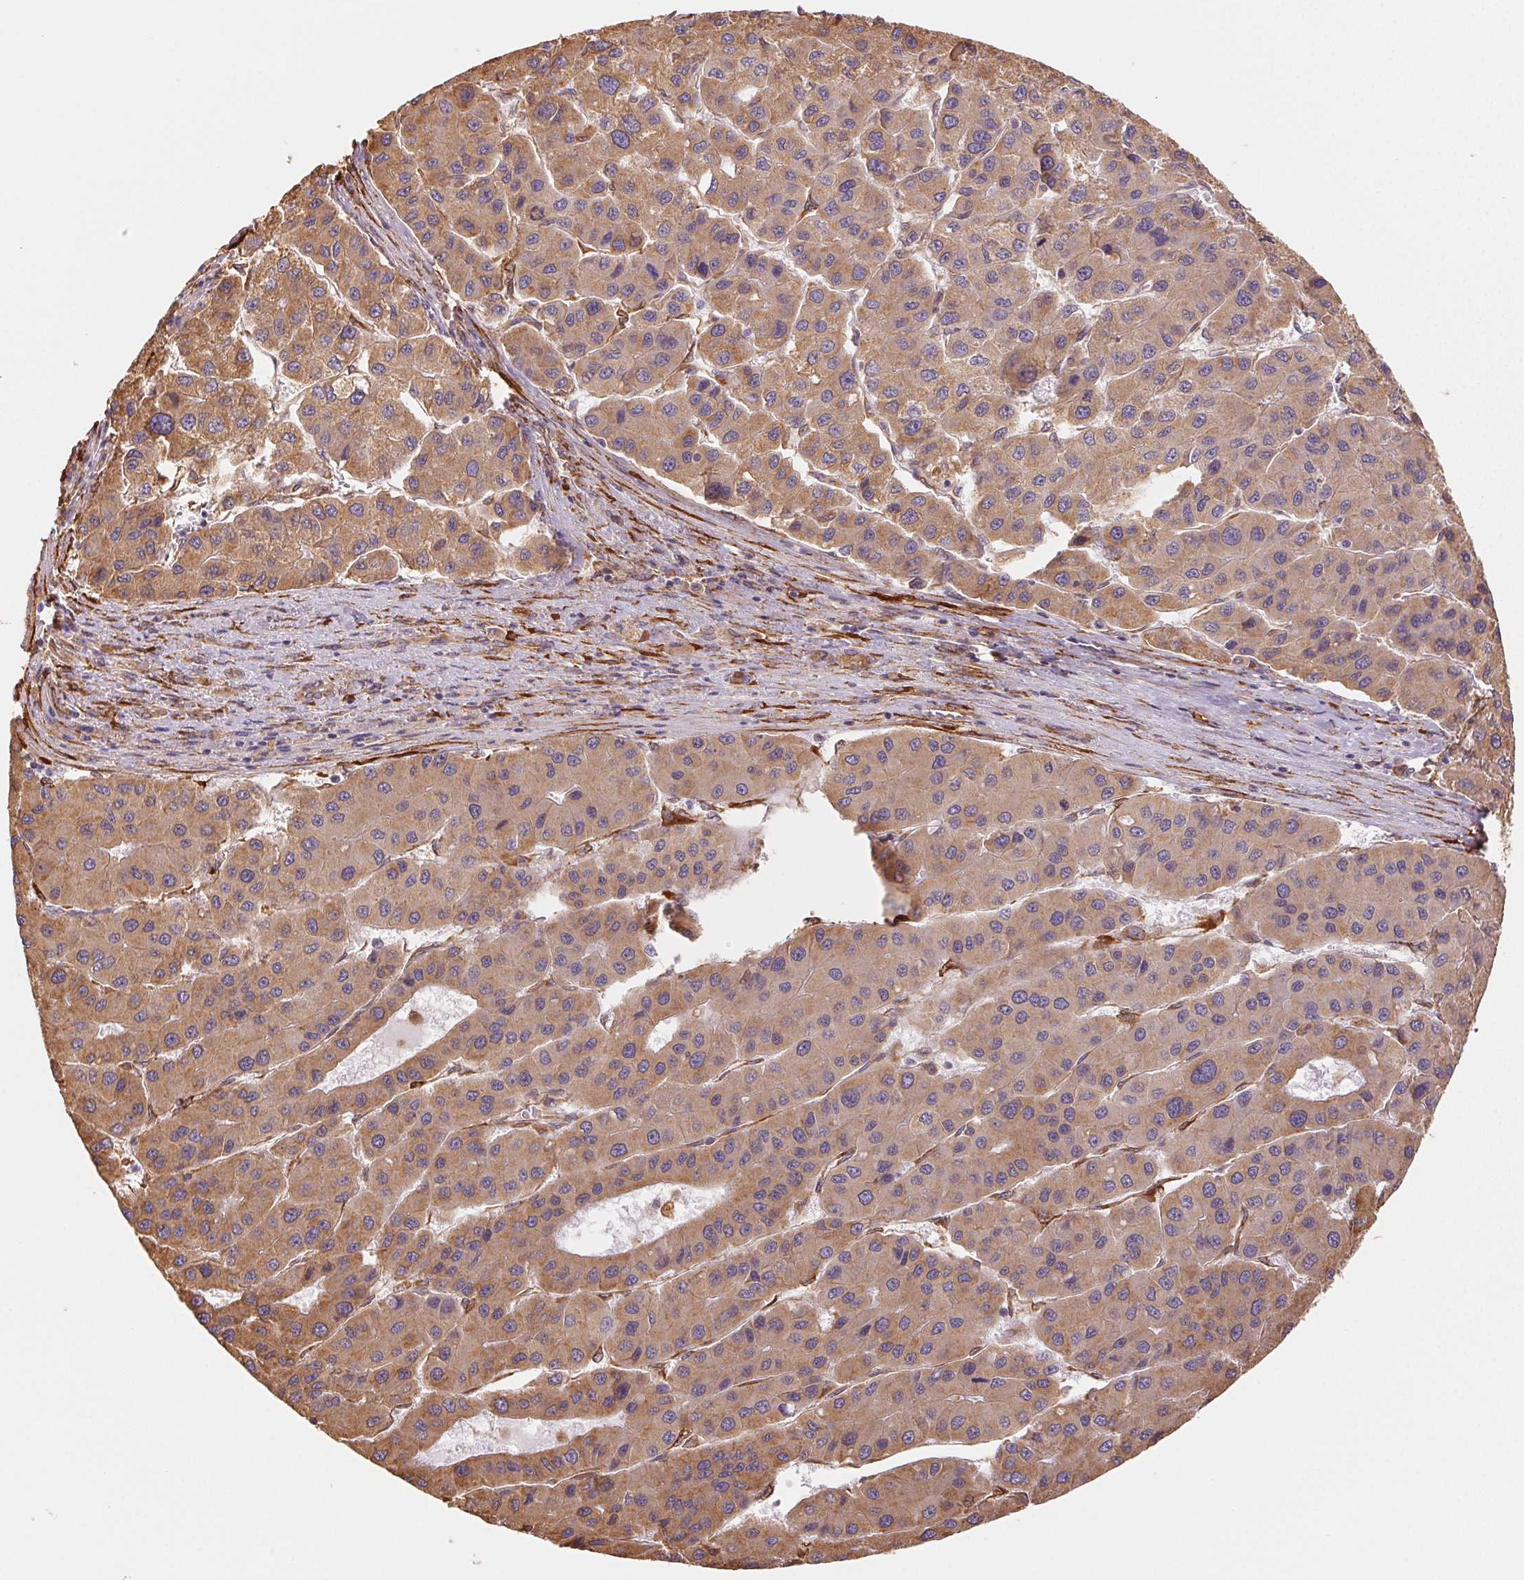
{"staining": {"intensity": "moderate", "quantity": ">75%", "location": "cytoplasmic/membranous"}, "tissue": "liver cancer", "cell_type": "Tumor cells", "image_type": "cancer", "snomed": [{"axis": "morphology", "description": "Carcinoma, Hepatocellular, NOS"}, {"axis": "topography", "description": "Liver"}], "caption": "Liver cancer (hepatocellular carcinoma) stained with immunohistochemistry shows moderate cytoplasmic/membranous expression in about >75% of tumor cells.", "gene": "RCN3", "patient": {"sex": "male", "age": 73}}